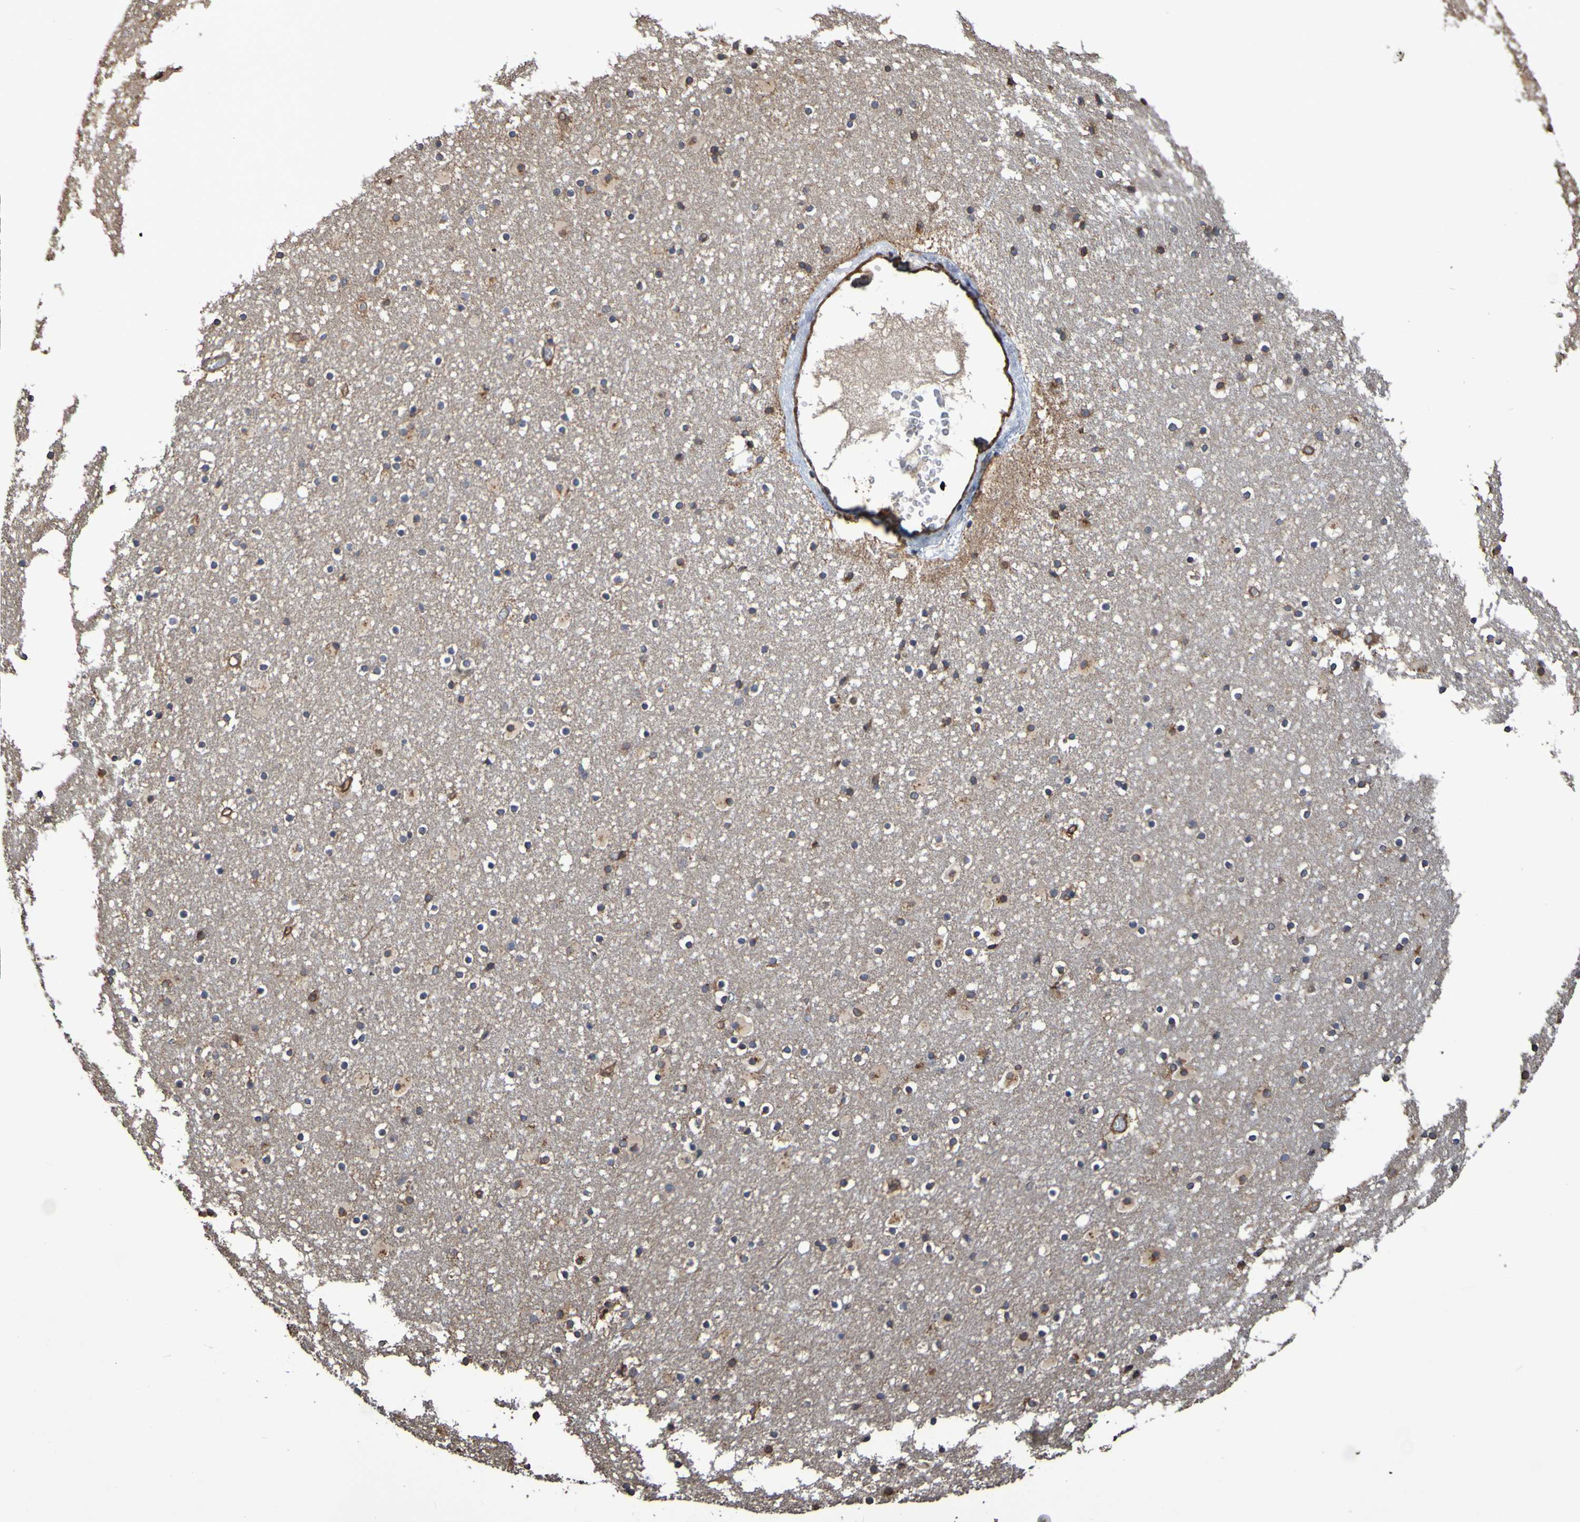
{"staining": {"intensity": "moderate", "quantity": "<25%", "location": "cytoplasmic/membranous"}, "tissue": "caudate", "cell_type": "Glial cells", "image_type": "normal", "snomed": [{"axis": "morphology", "description": "Normal tissue, NOS"}, {"axis": "topography", "description": "Lateral ventricle wall"}], "caption": "Immunohistochemical staining of unremarkable caudate exhibits moderate cytoplasmic/membranous protein positivity in about <25% of glial cells.", "gene": "RAB11A", "patient": {"sex": "male", "age": 45}}